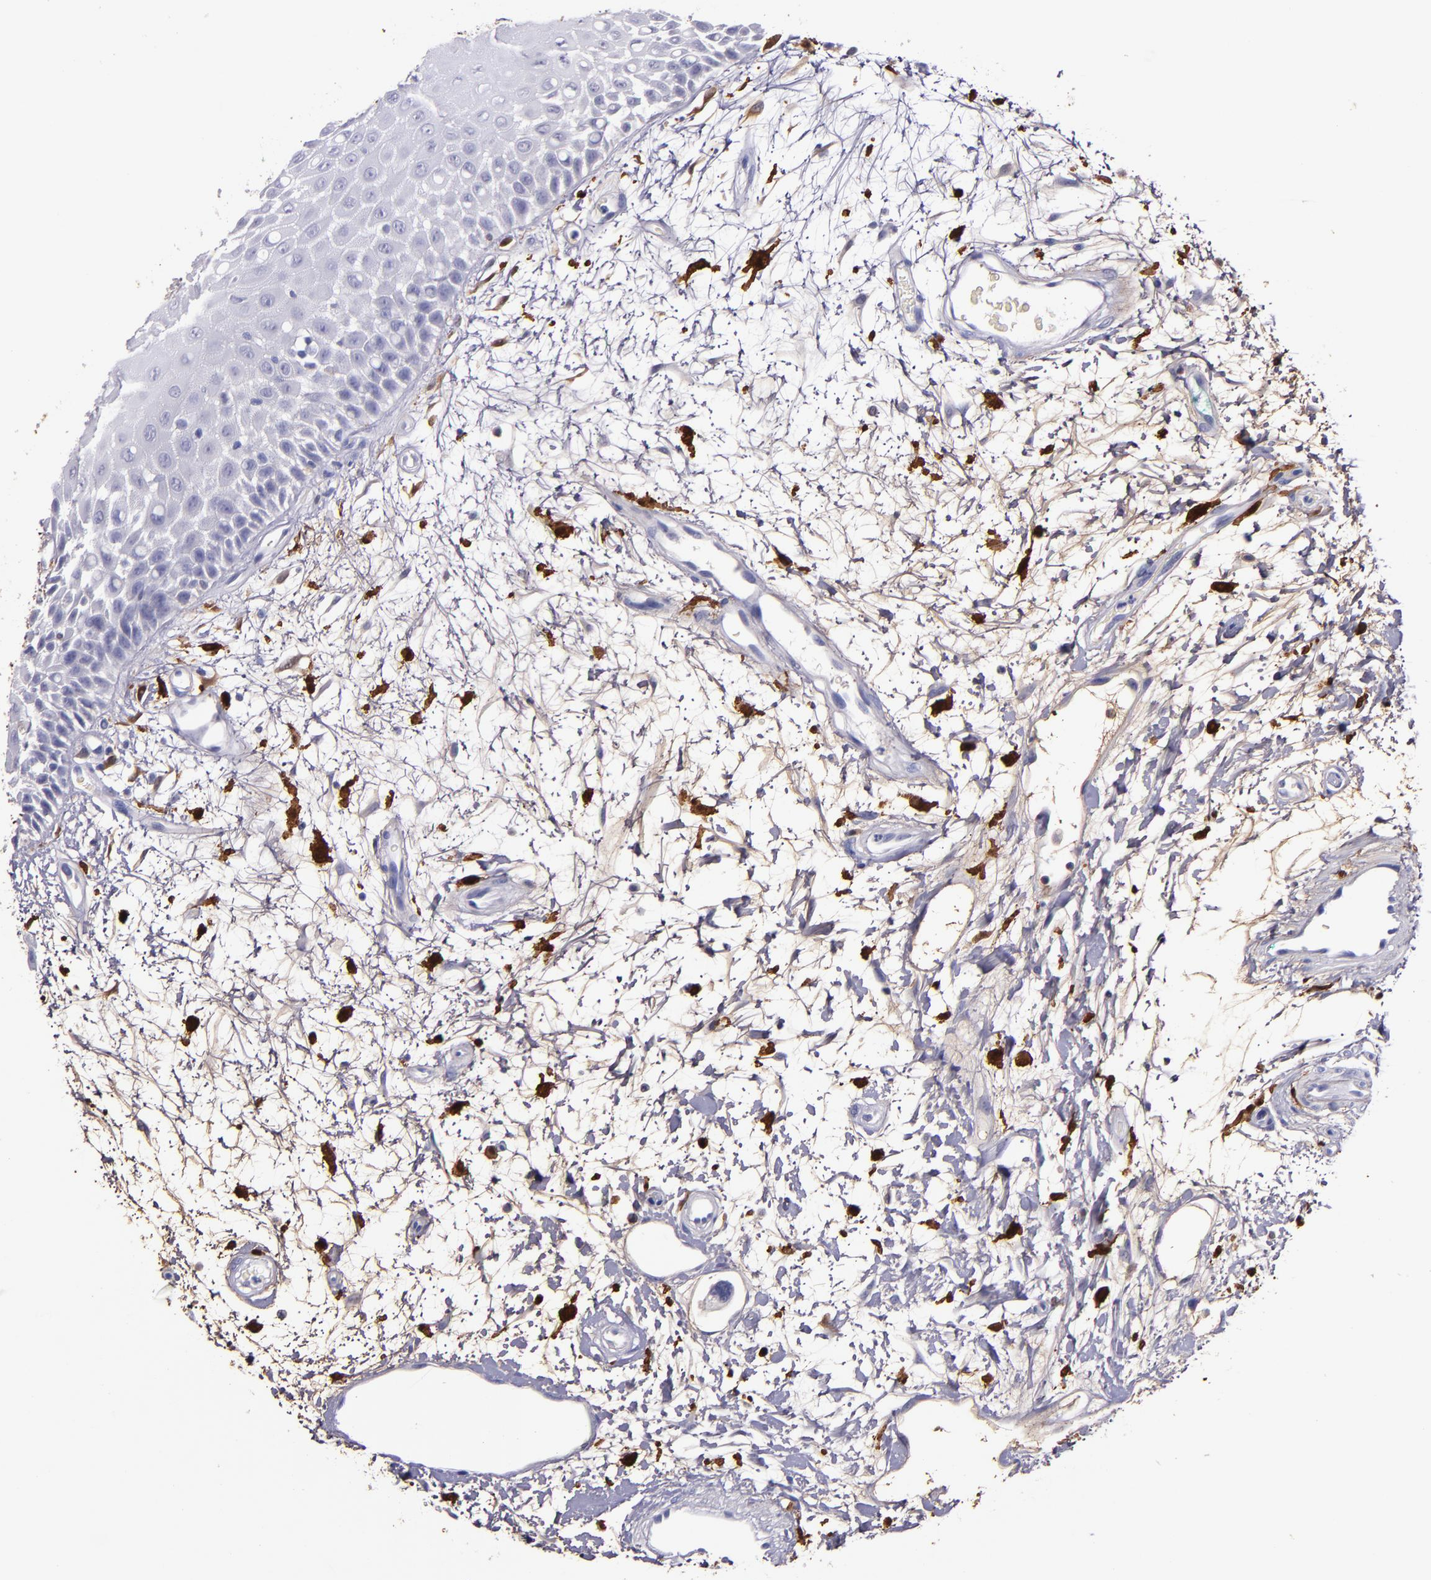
{"staining": {"intensity": "negative", "quantity": "none", "location": "none"}, "tissue": "oral mucosa", "cell_type": "Squamous epithelial cells", "image_type": "normal", "snomed": [{"axis": "morphology", "description": "Normal tissue, NOS"}, {"axis": "morphology", "description": "Squamous cell carcinoma, NOS"}, {"axis": "topography", "description": "Skeletal muscle"}, {"axis": "topography", "description": "Oral tissue"}, {"axis": "topography", "description": "Head-Neck"}], "caption": "This photomicrograph is of benign oral mucosa stained with IHC to label a protein in brown with the nuclei are counter-stained blue. There is no positivity in squamous epithelial cells.", "gene": "F13A1", "patient": {"sex": "female", "age": 84}}